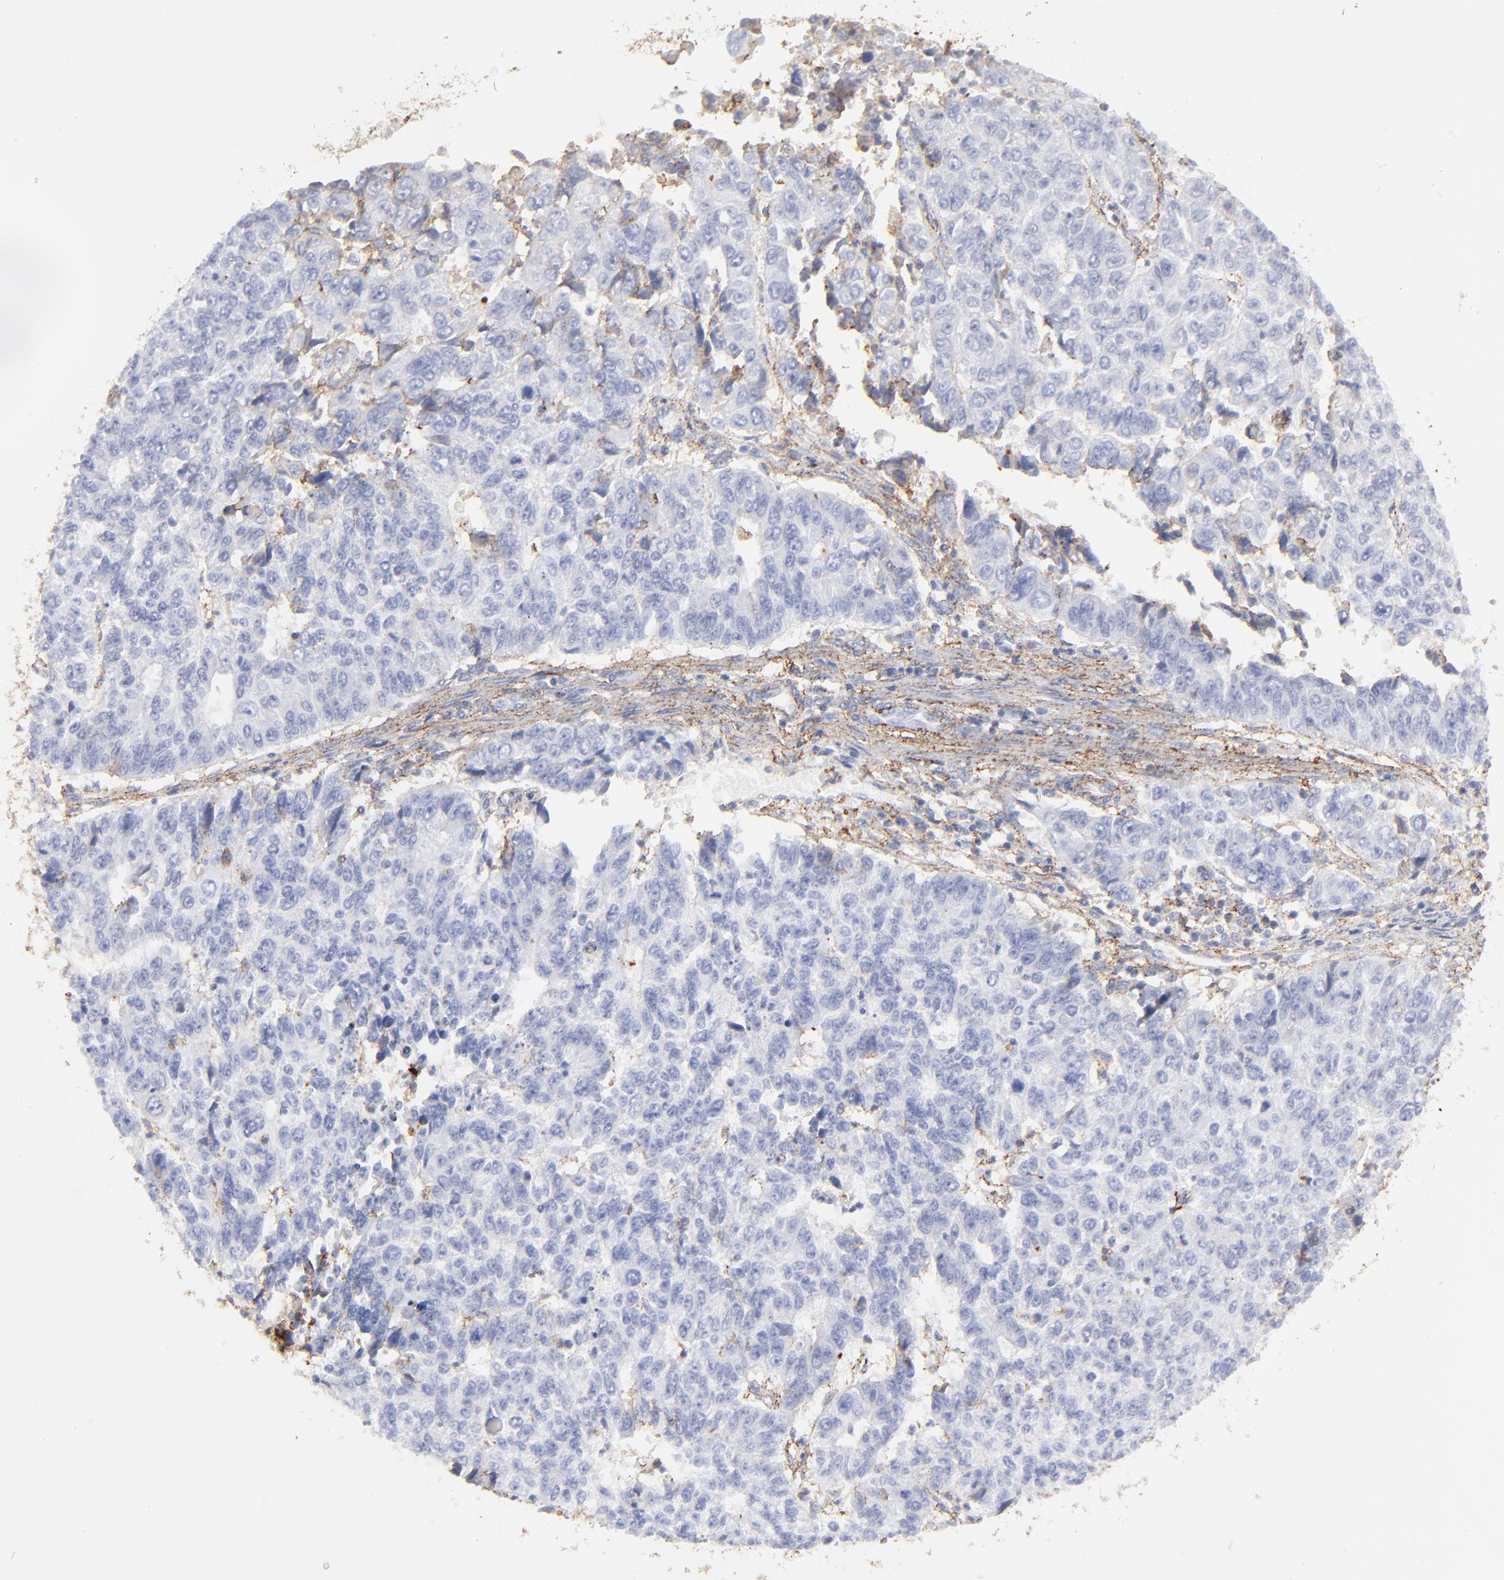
{"staining": {"intensity": "negative", "quantity": "none", "location": "none"}, "tissue": "endometrial cancer", "cell_type": "Tumor cells", "image_type": "cancer", "snomed": [{"axis": "morphology", "description": "Adenocarcinoma, NOS"}, {"axis": "topography", "description": "Endometrium"}], "caption": "The photomicrograph displays no staining of tumor cells in endometrial cancer.", "gene": "ANXA6", "patient": {"sex": "female", "age": 42}}